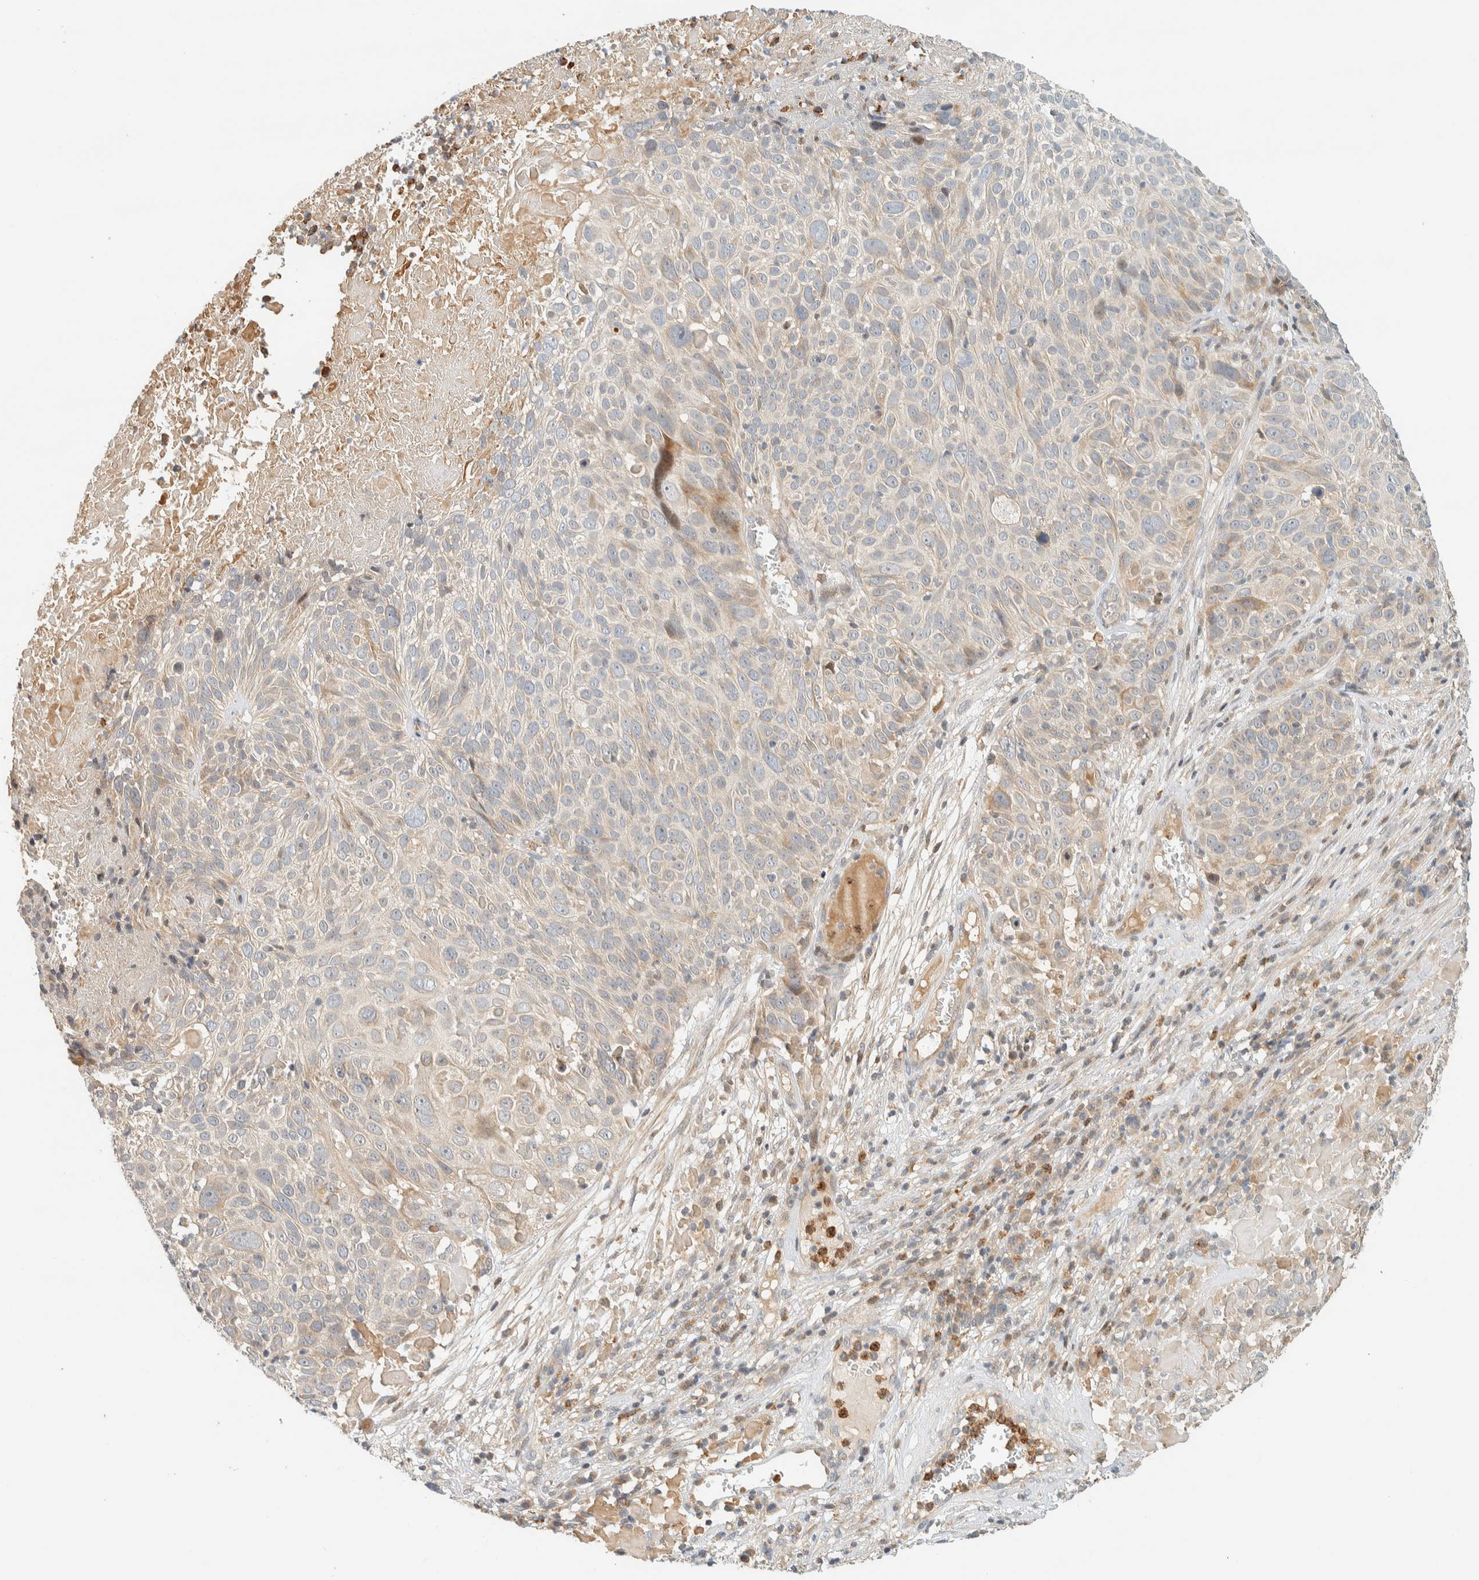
{"staining": {"intensity": "weak", "quantity": "<25%", "location": "cytoplasmic/membranous"}, "tissue": "cervical cancer", "cell_type": "Tumor cells", "image_type": "cancer", "snomed": [{"axis": "morphology", "description": "Squamous cell carcinoma, NOS"}, {"axis": "topography", "description": "Cervix"}], "caption": "Tumor cells show no significant expression in cervical squamous cell carcinoma. Nuclei are stained in blue.", "gene": "CCDC171", "patient": {"sex": "female", "age": 74}}